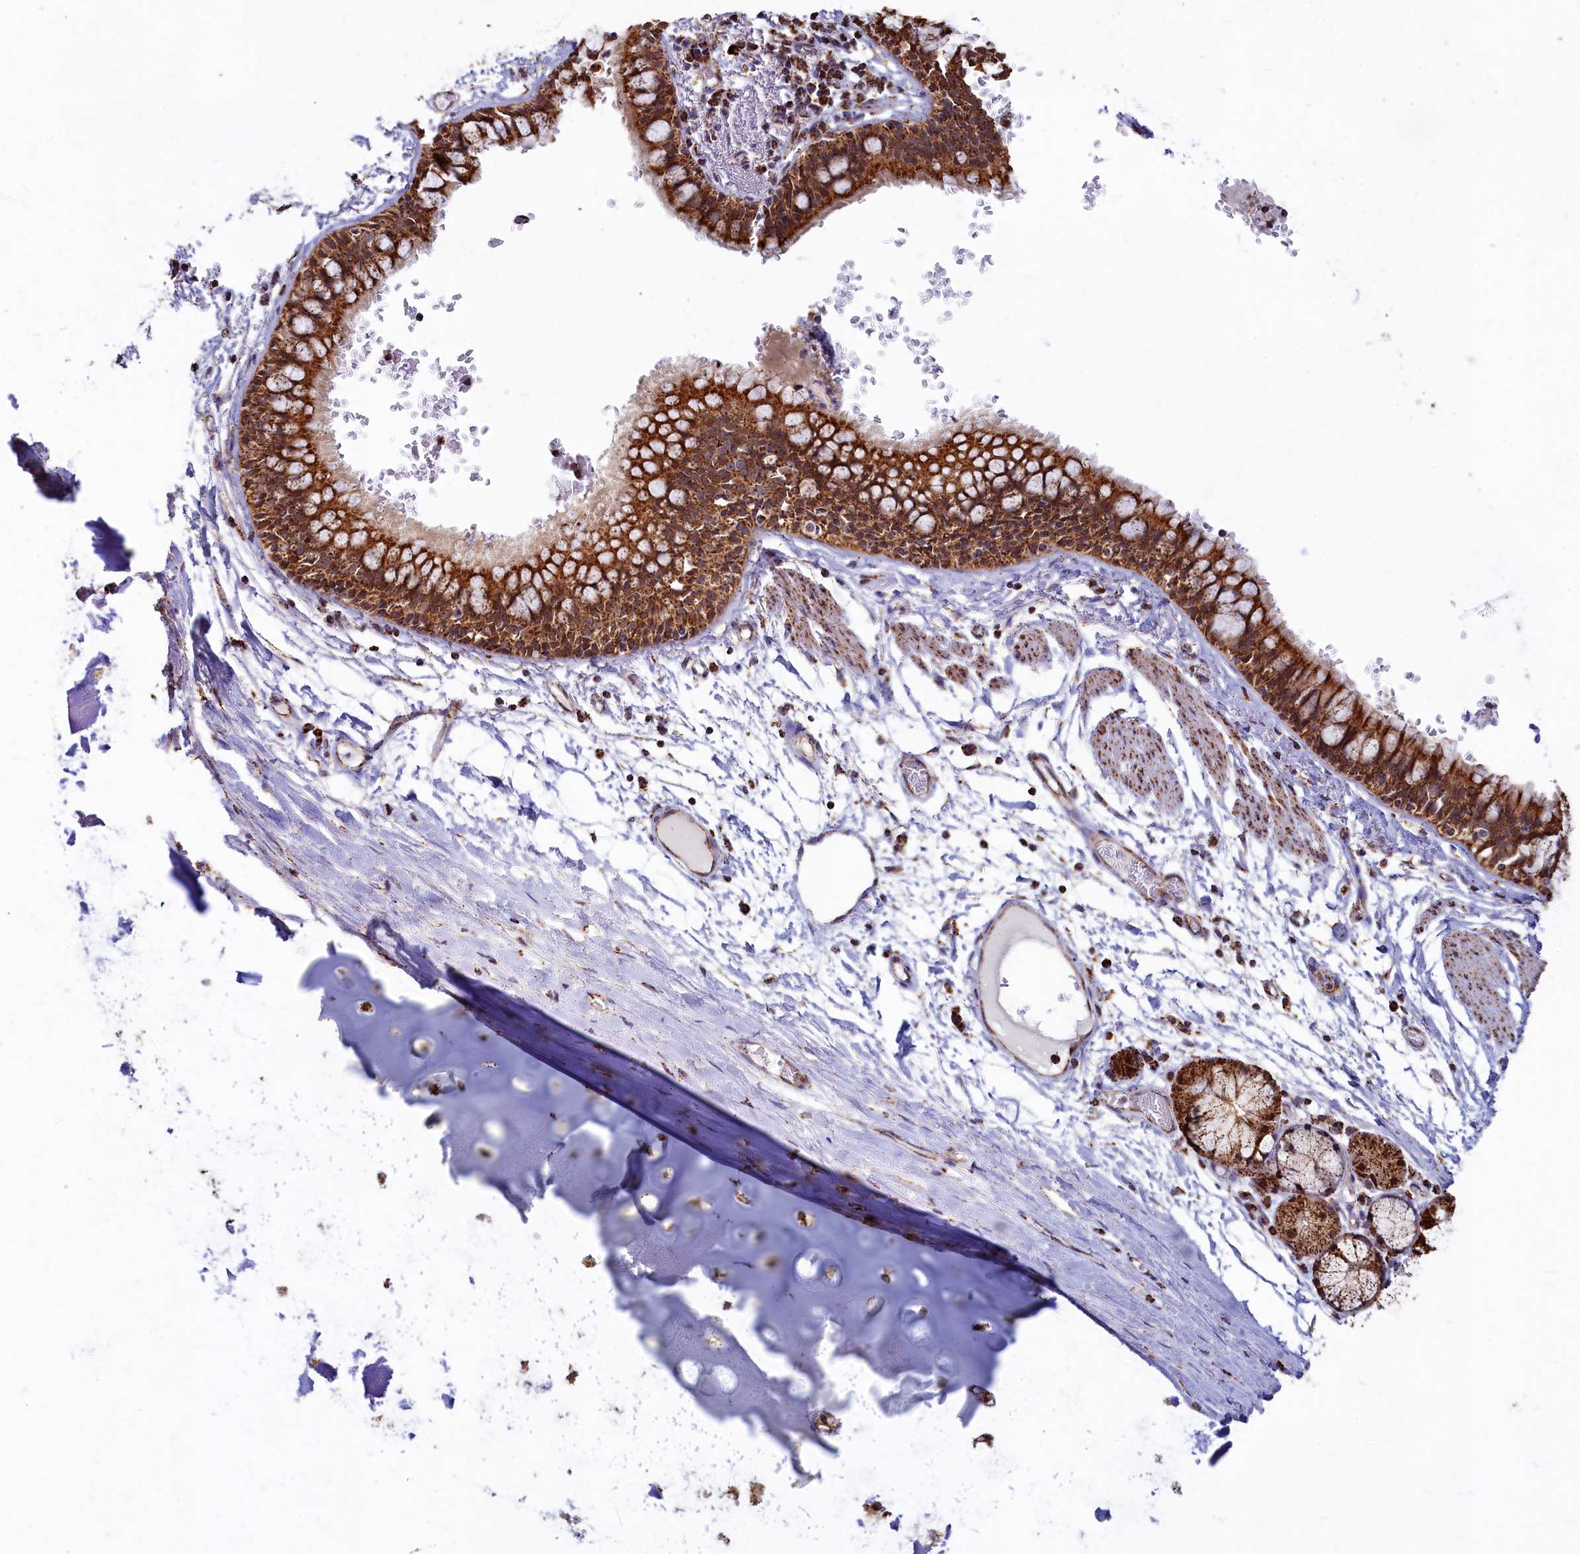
{"staining": {"intensity": "strong", "quantity": ">75%", "location": "cytoplasmic/membranous"}, "tissue": "bronchus", "cell_type": "Respiratory epithelial cells", "image_type": "normal", "snomed": [{"axis": "morphology", "description": "Normal tissue, NOS"}, {"axis": "topography", "description": "Cartilage tissue"}, {"axis": "topography", "description": "Bronchus"}], "caption": "Protein staining of benign bronchus reveals strong cytoplasmic/membranous staining in approximately >75% of respiratory epithelial cells.", "gene": "SPR", "patient": {"sex": "female", "age": 36}}